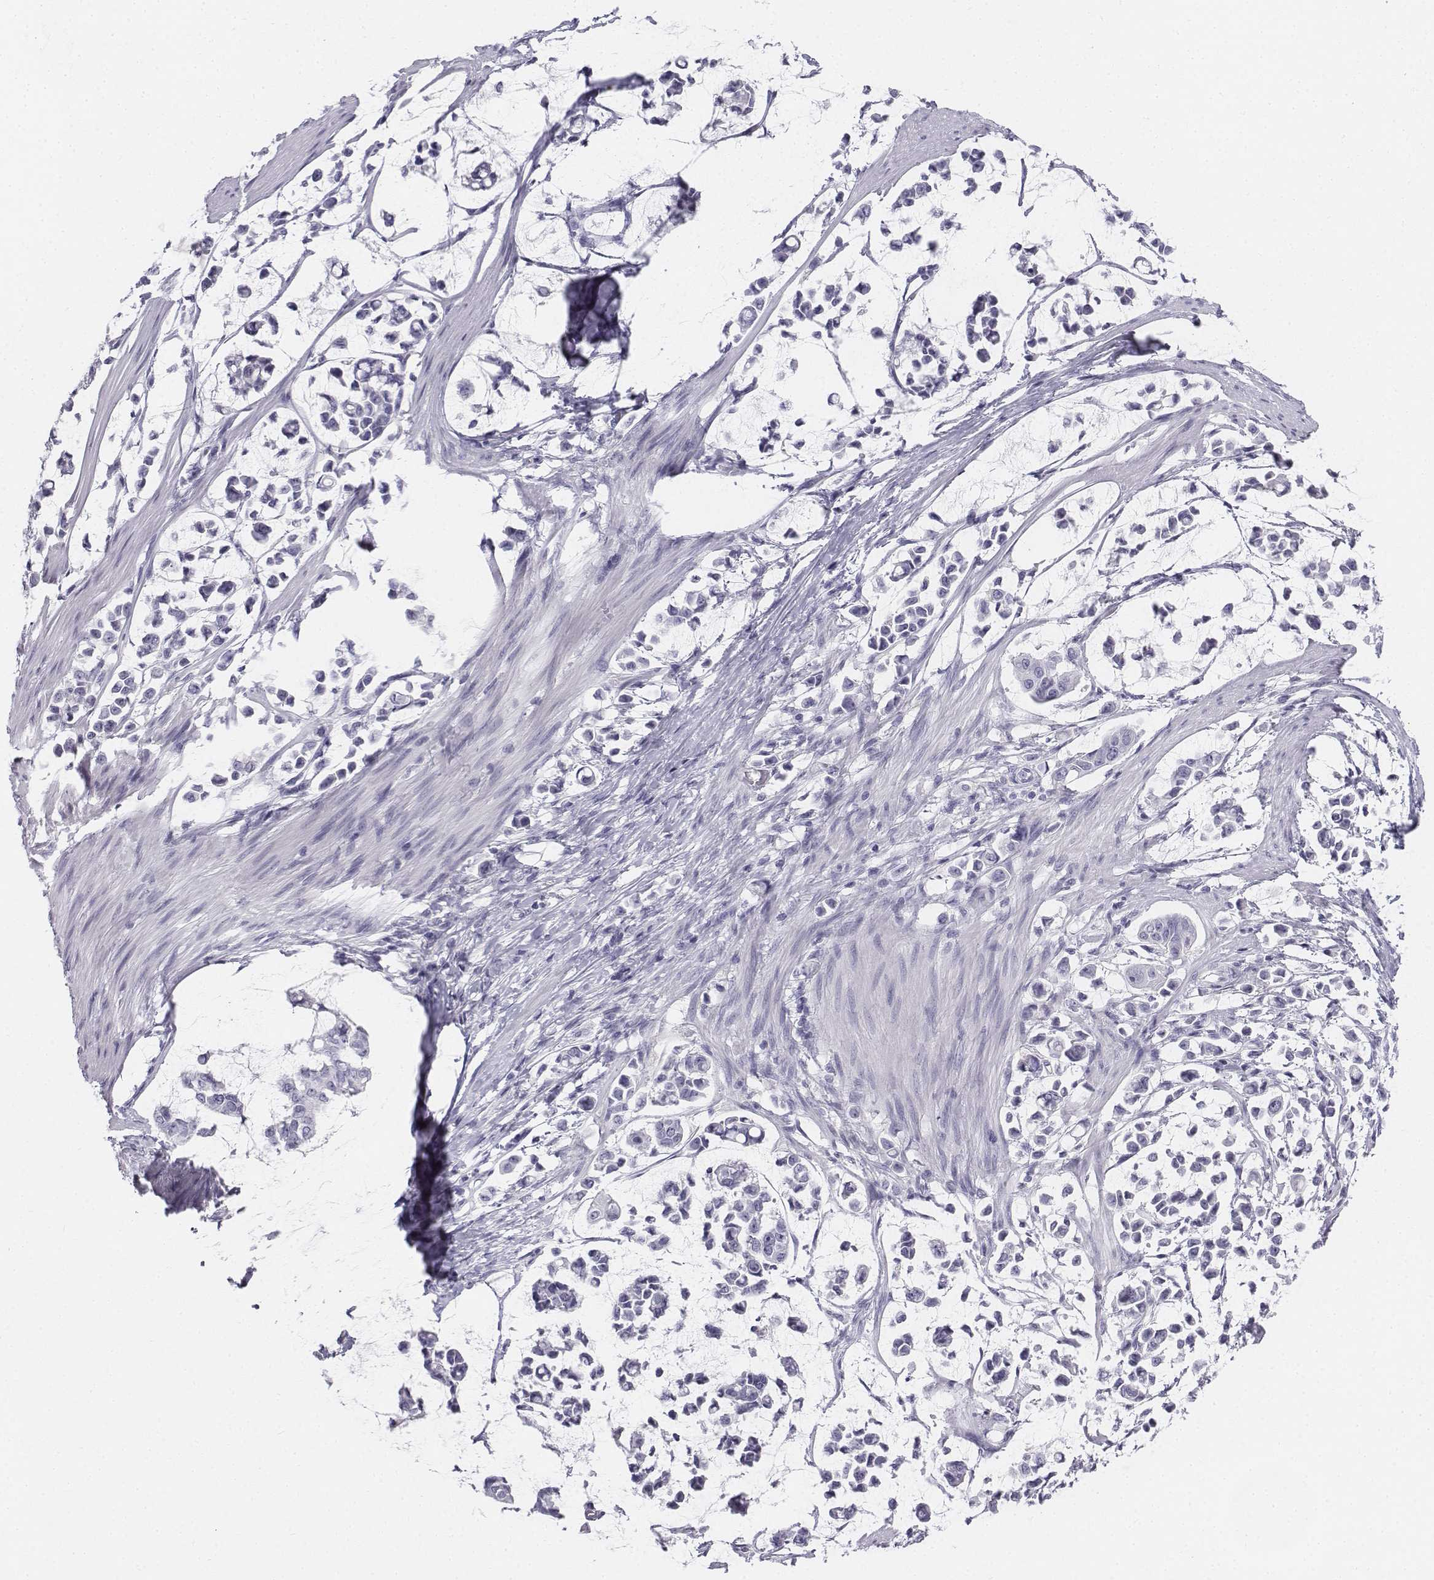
{"staining": {"intensity": "negative", "quantity": "none", "location": "none"}, "tissue": "stomach cancer", "cell_type": "Tumor cells", "image_type": "cancer", "snomed": [{"axis": "morphology", "description": "Adenocarcinoma, NOS"}, {"axis": "topography", "description": "Stomach"}], "caption": "Tumor cells show no significant positivity in stomach adenocarcinoma.", "gene": "TH", "patient": {"sex": "male", "age": 82}}